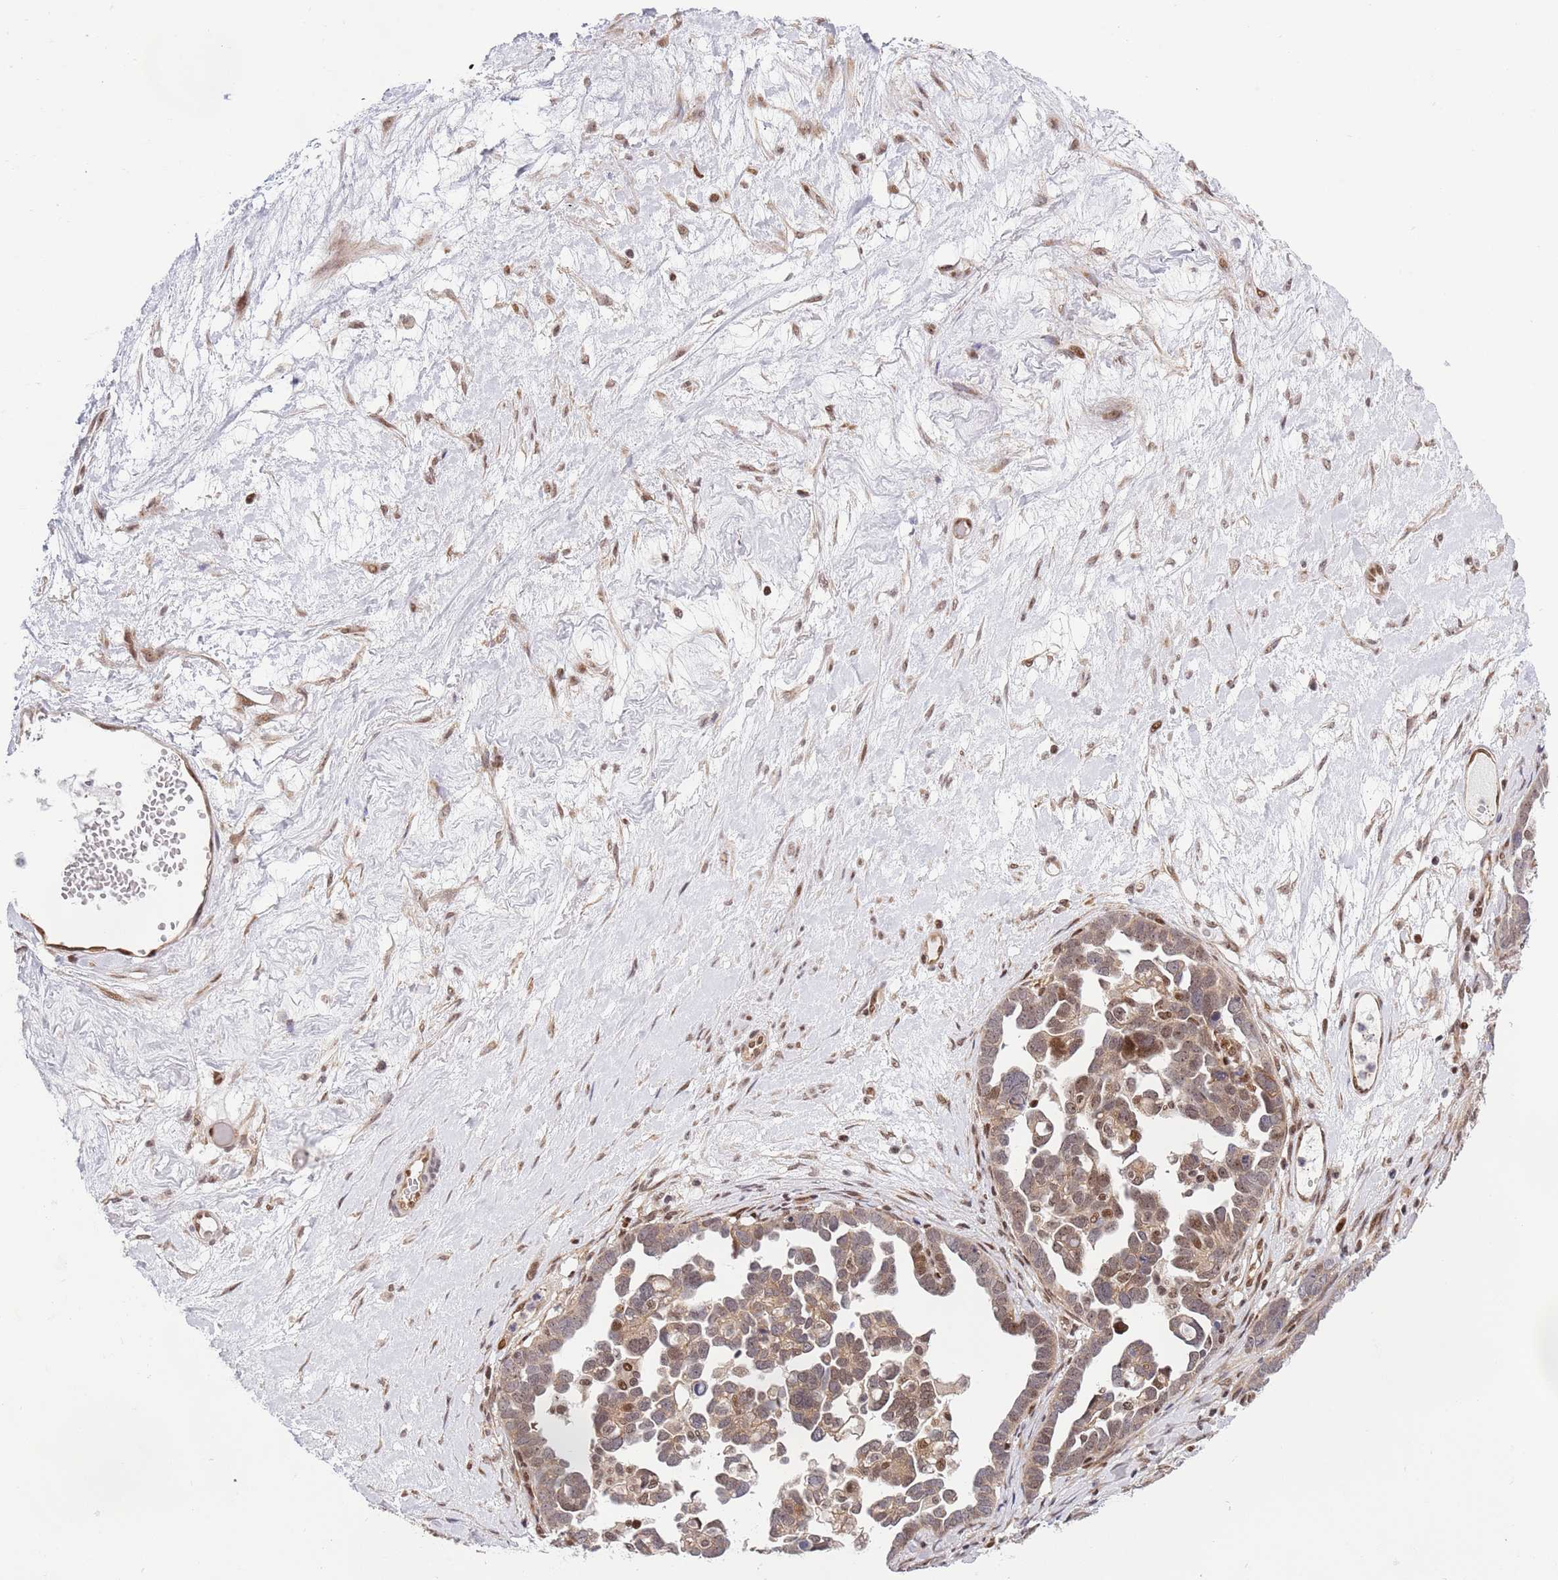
{"staining": {"intensity": "weak", "quantity": "25%-75%", "location": "cytoplasmic/membranous,nuclear"}, "tissue": "ovarian cancer", "cell_type": "Tumor cells", "image_type": "cancer", "snomed": [{"axis": "morphology", "description": "Cystadenocarcinoma, serous, NOS"}, {"axis": "topography", "description": "Ovary"}], "caption": "Weak cytoplasmic/membranous and nuclear positivity is present in approximately 25%-75% of tumor cells in ovarian cancer (serous cystadenocarcinoma).", "gene": "TBX10", "patient": {"sex": "female", "age": 54}}